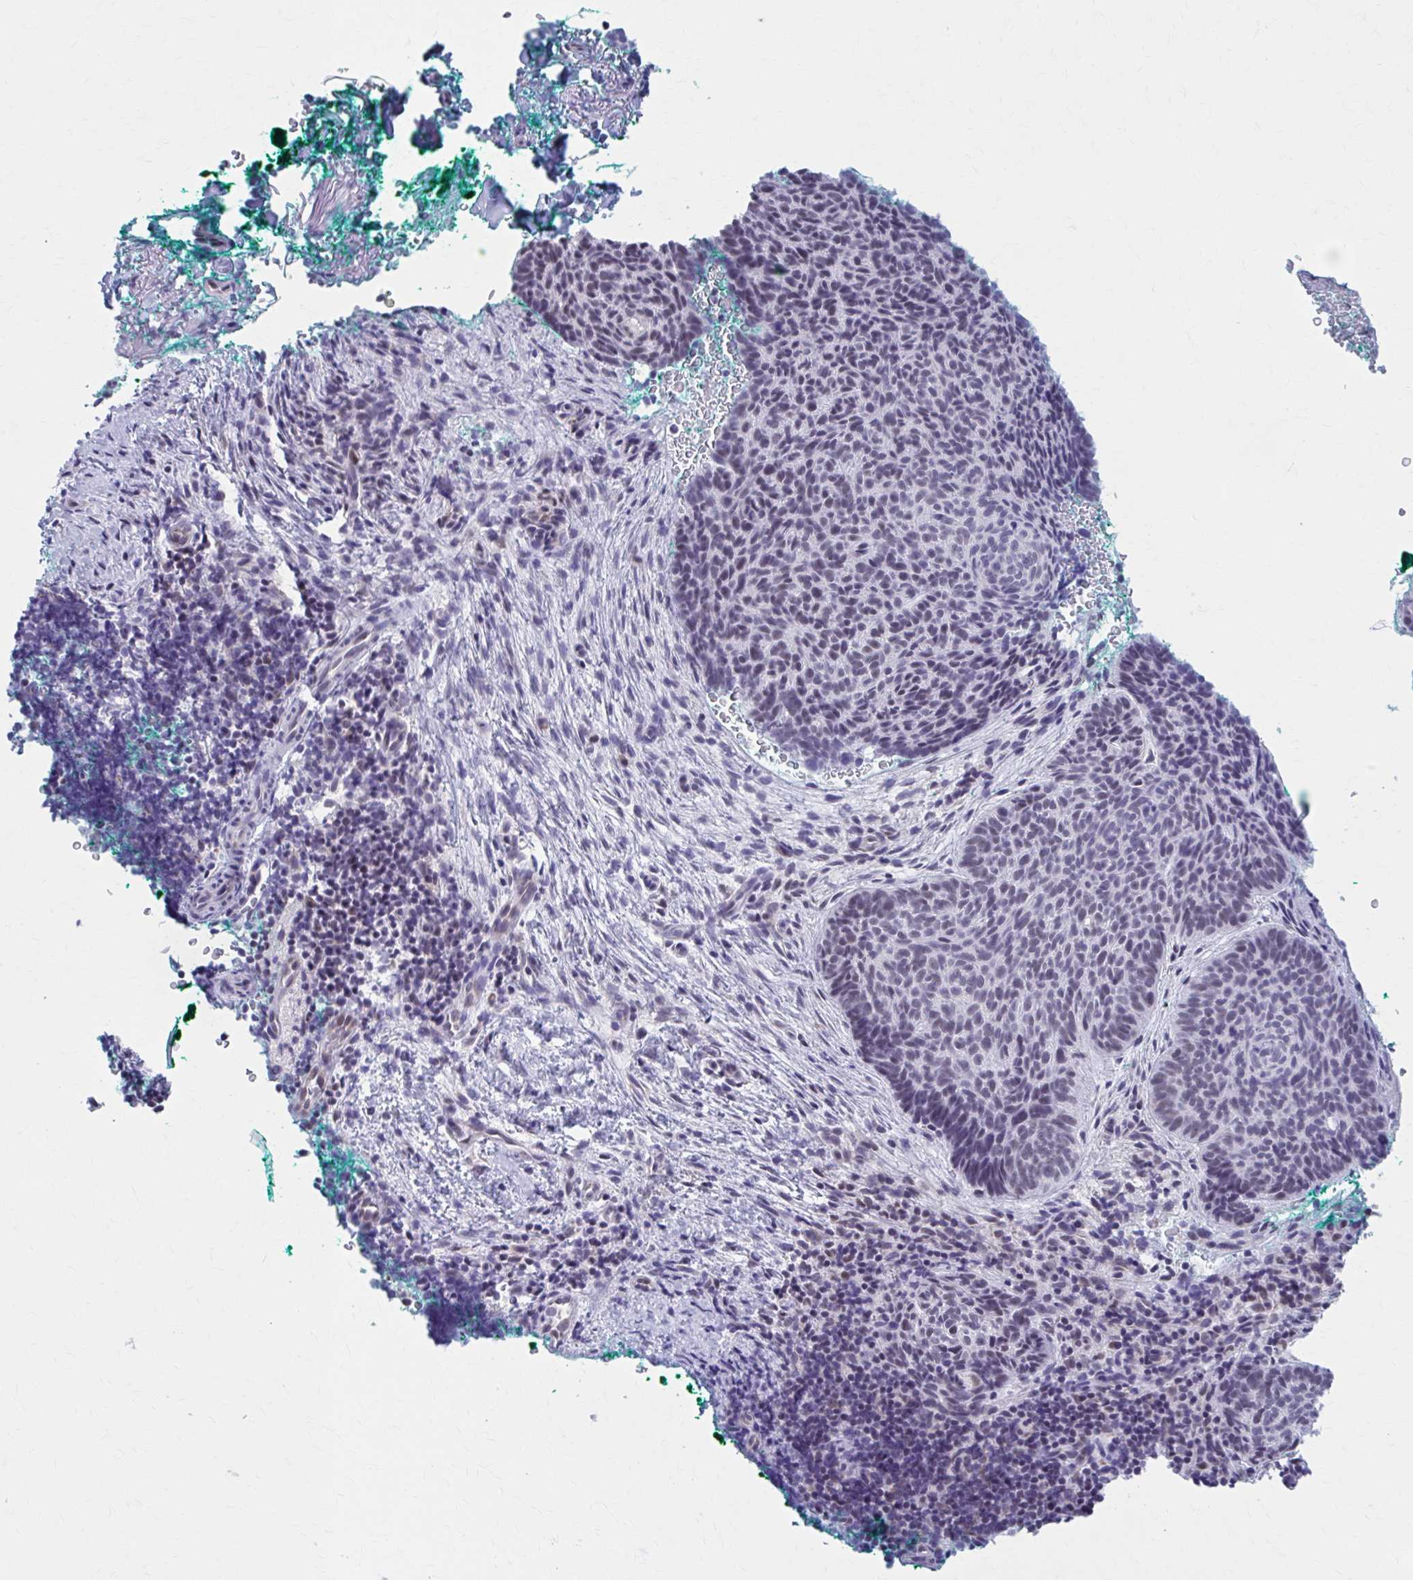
{"staining": {"intensity": "weak", "quantity": "25%-75%", "location": "nuclear"}, "tissue": "skin cancer", "cell_type": "Tumor cells", "image_type": "cancer", "snomed": [{"axis": "morphology", "description": "Basal cell carcinoma"}, {"axis": "topography", "description": "Skin"}, {"axis": "topography", "description": "Skin of head"}], "caption": "A low amount of weak nuclear expression is identified in approximately 25%-75% of tumor cells in basal cell carcinoma (skin) tissue.", "gene": "CCDC105", "patient": {"sex": "female", "age": 92}}